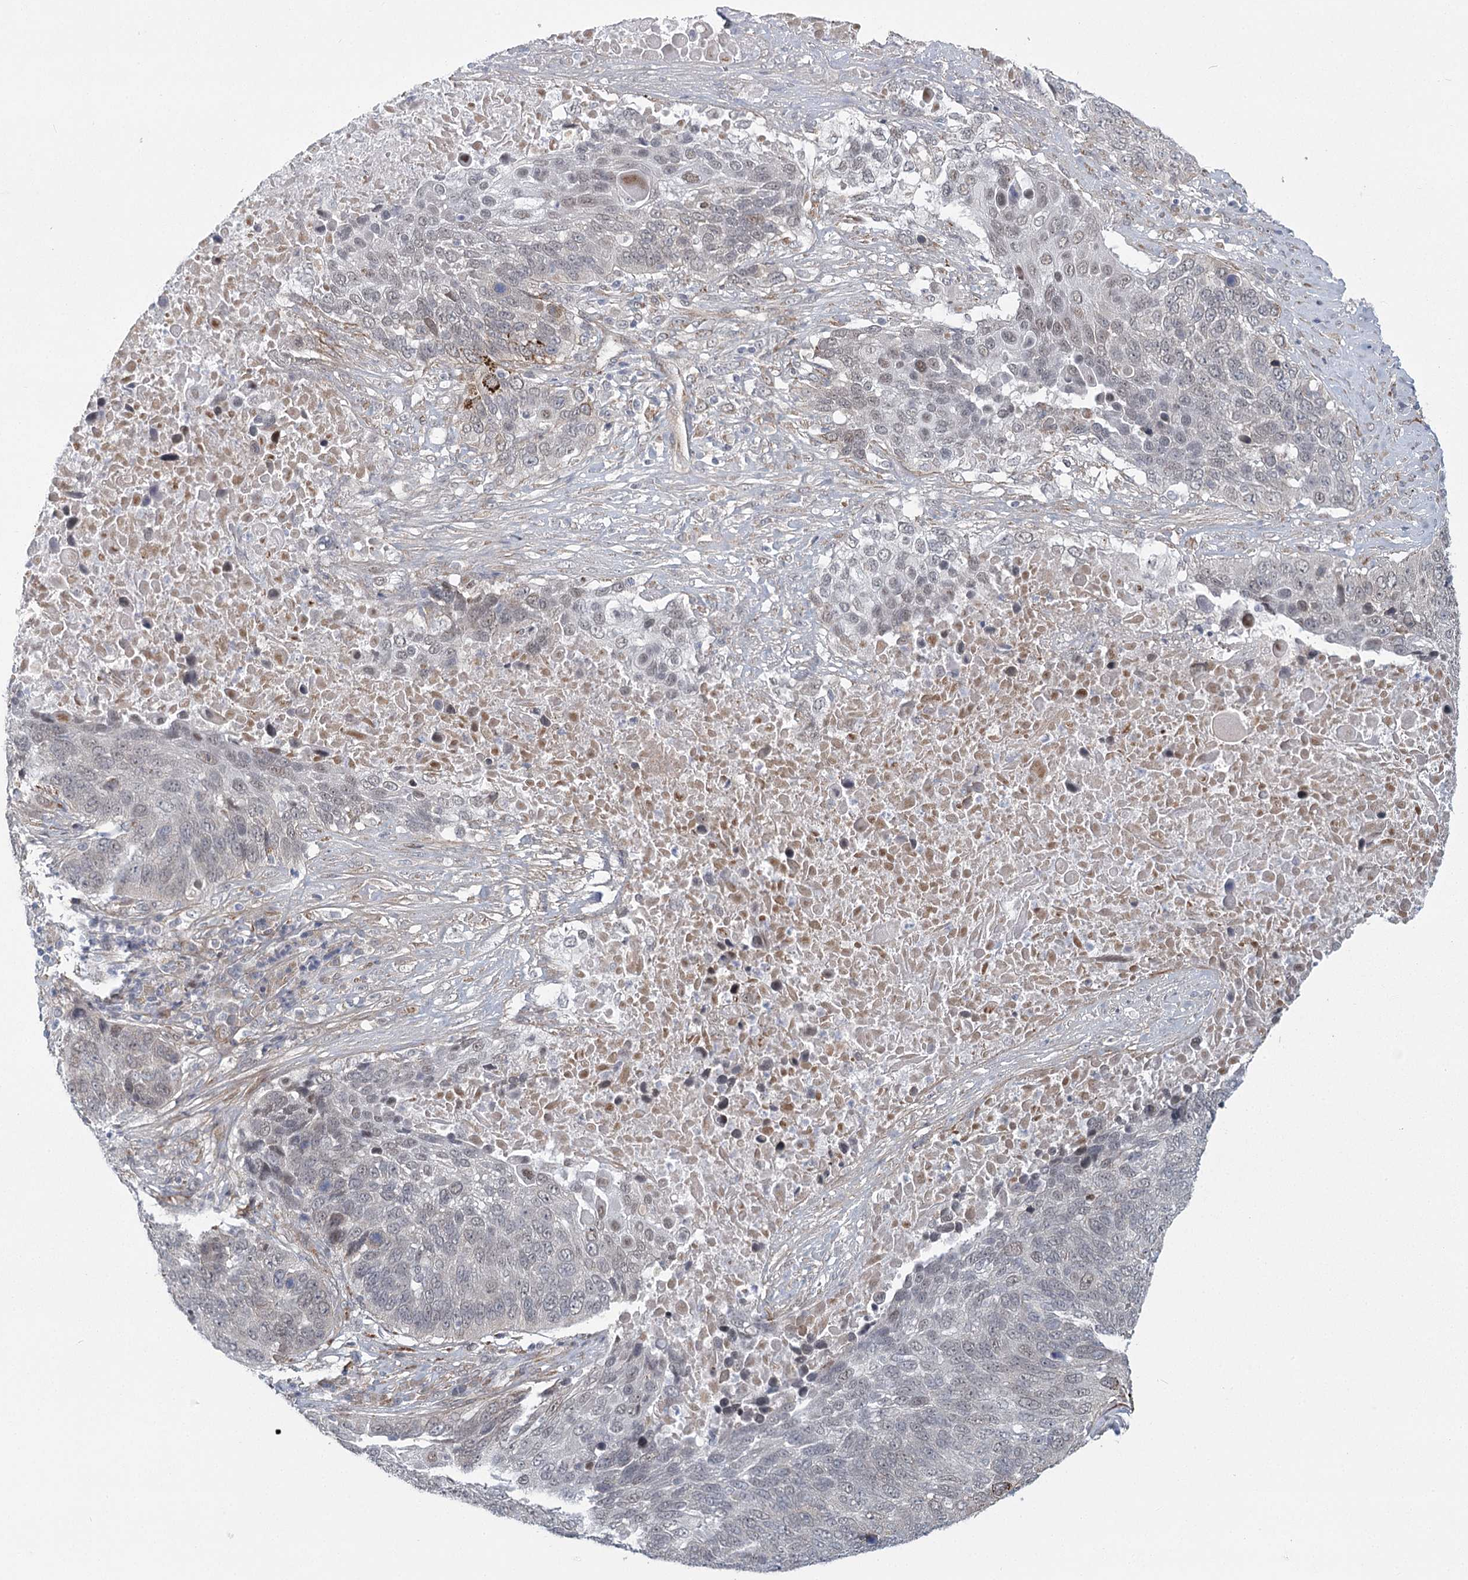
{"staining": {"intensity": "negative", "quantity": "none", "location": "none"}, "tissue": "lung cancer", "cell_type": "Tumor cells", "image_type": "cancer", "snomed": [{"axis": "morphology", "description": "Squamous cell carcinoma, NOS"}, {"axis": "topography", "description": "Lung"}], "caption": "High magnification brightfield microscopy of squamous cell carcinoma (lung) stained with DAB (brown) and counterstained with hematoxylin (blue): tumor cells show no significant expression.", "gene": "MED28", "patient": {"sex": "male", "age": 66}}